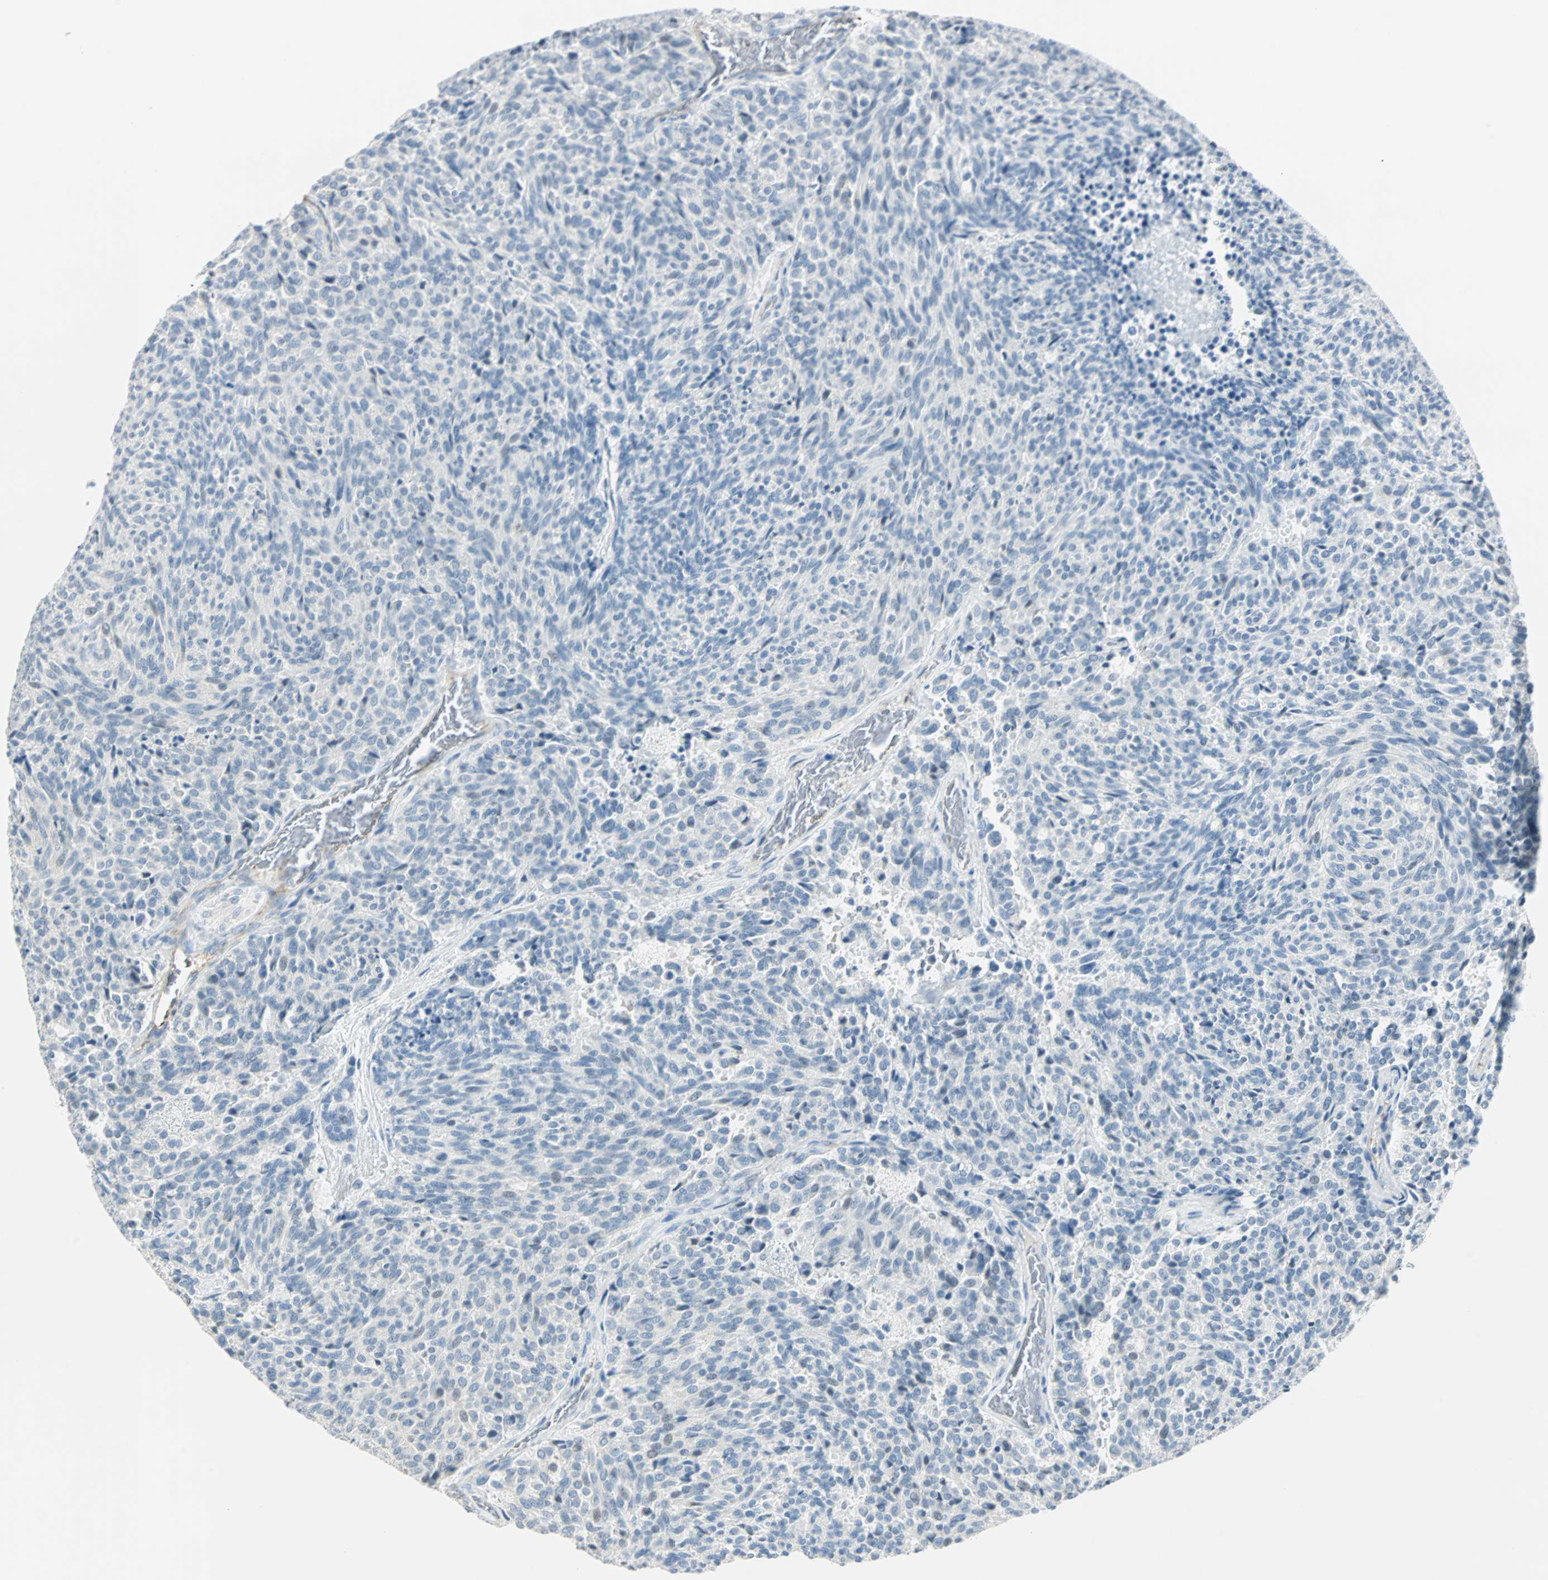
{"staining": {"intensity": "negative", "quantity": "none", "location": "none"}, "tissue": "carcinoid", "cell_type": "Tumor cells", "image_type": "cancer", "snomed": [{"axis": "morphology", "description": "Carcinoid, malignant, NOS"}, {"axis": "topography", "description": "Pancreas"}], "caption": "This photomicrograph is of carcinoid stained with immunohistochemistry (IHC) to label a protein in brown with the nuclei are counter-stained blue. There is no staining in tumor cells.", "gene": "MLLT10", "patient": {"sex": "female", "age": 54}}